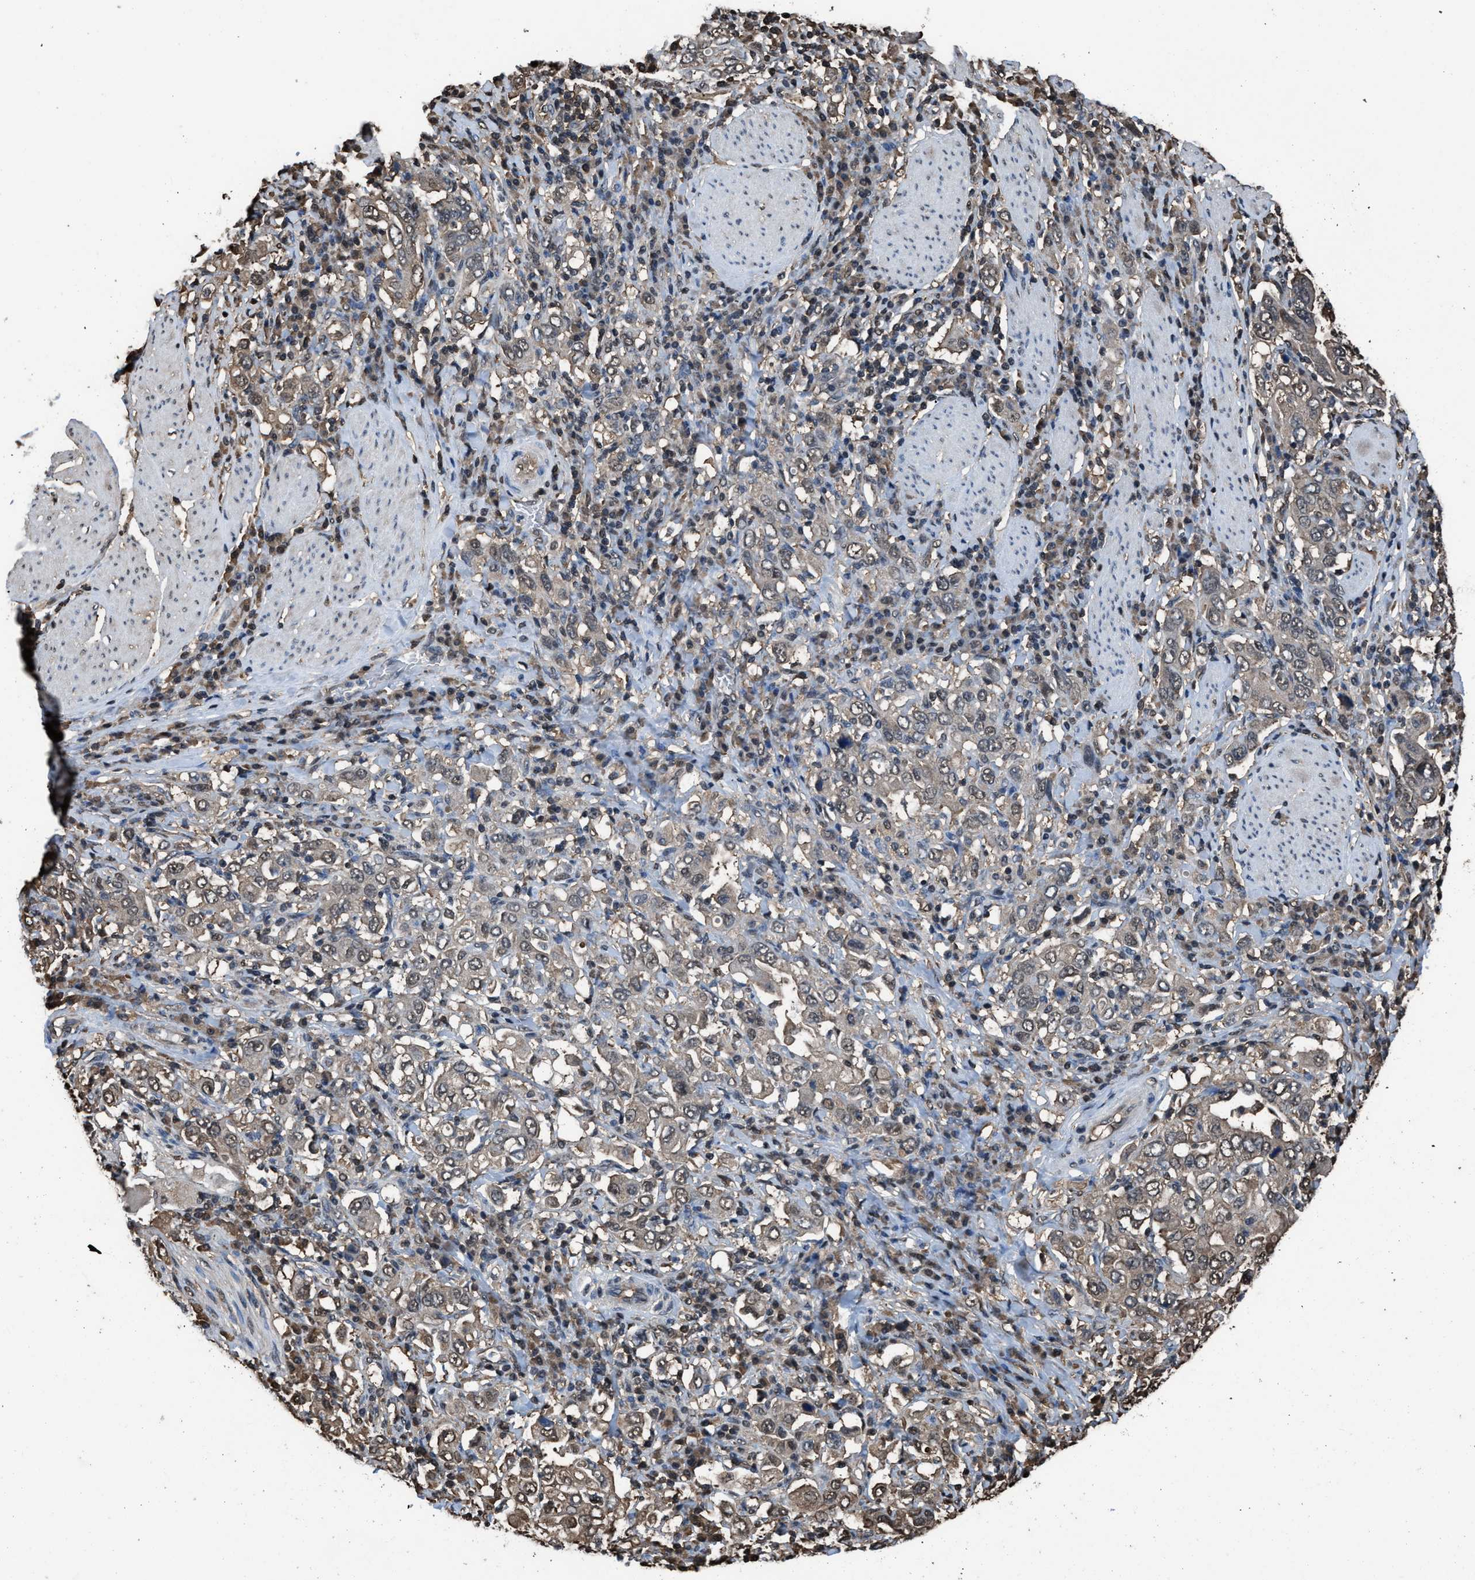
{"staining": {"intensity": "weak", "quantity": ">75%", "location": "nuclear"}, "tissue": "stomach cancer", "cell_type": "Tumor cells", "image_type": "cancer", "snomed": [{"axis": "morphology", "description": "Adenocarcinoma, NOS"}, {"axis": "topography", "description": "Stomach, upper"}], "caption": "The histopathology image exhibits staining of stomach adenocarcinoma, revealing weak nuclear protein expression (brown color) within tumor cells. The protein of interest is shown in brown color, while the nuclei are stained blue.", "gene": "FNTA", "patient": {"sex": "male", "age": 62}}